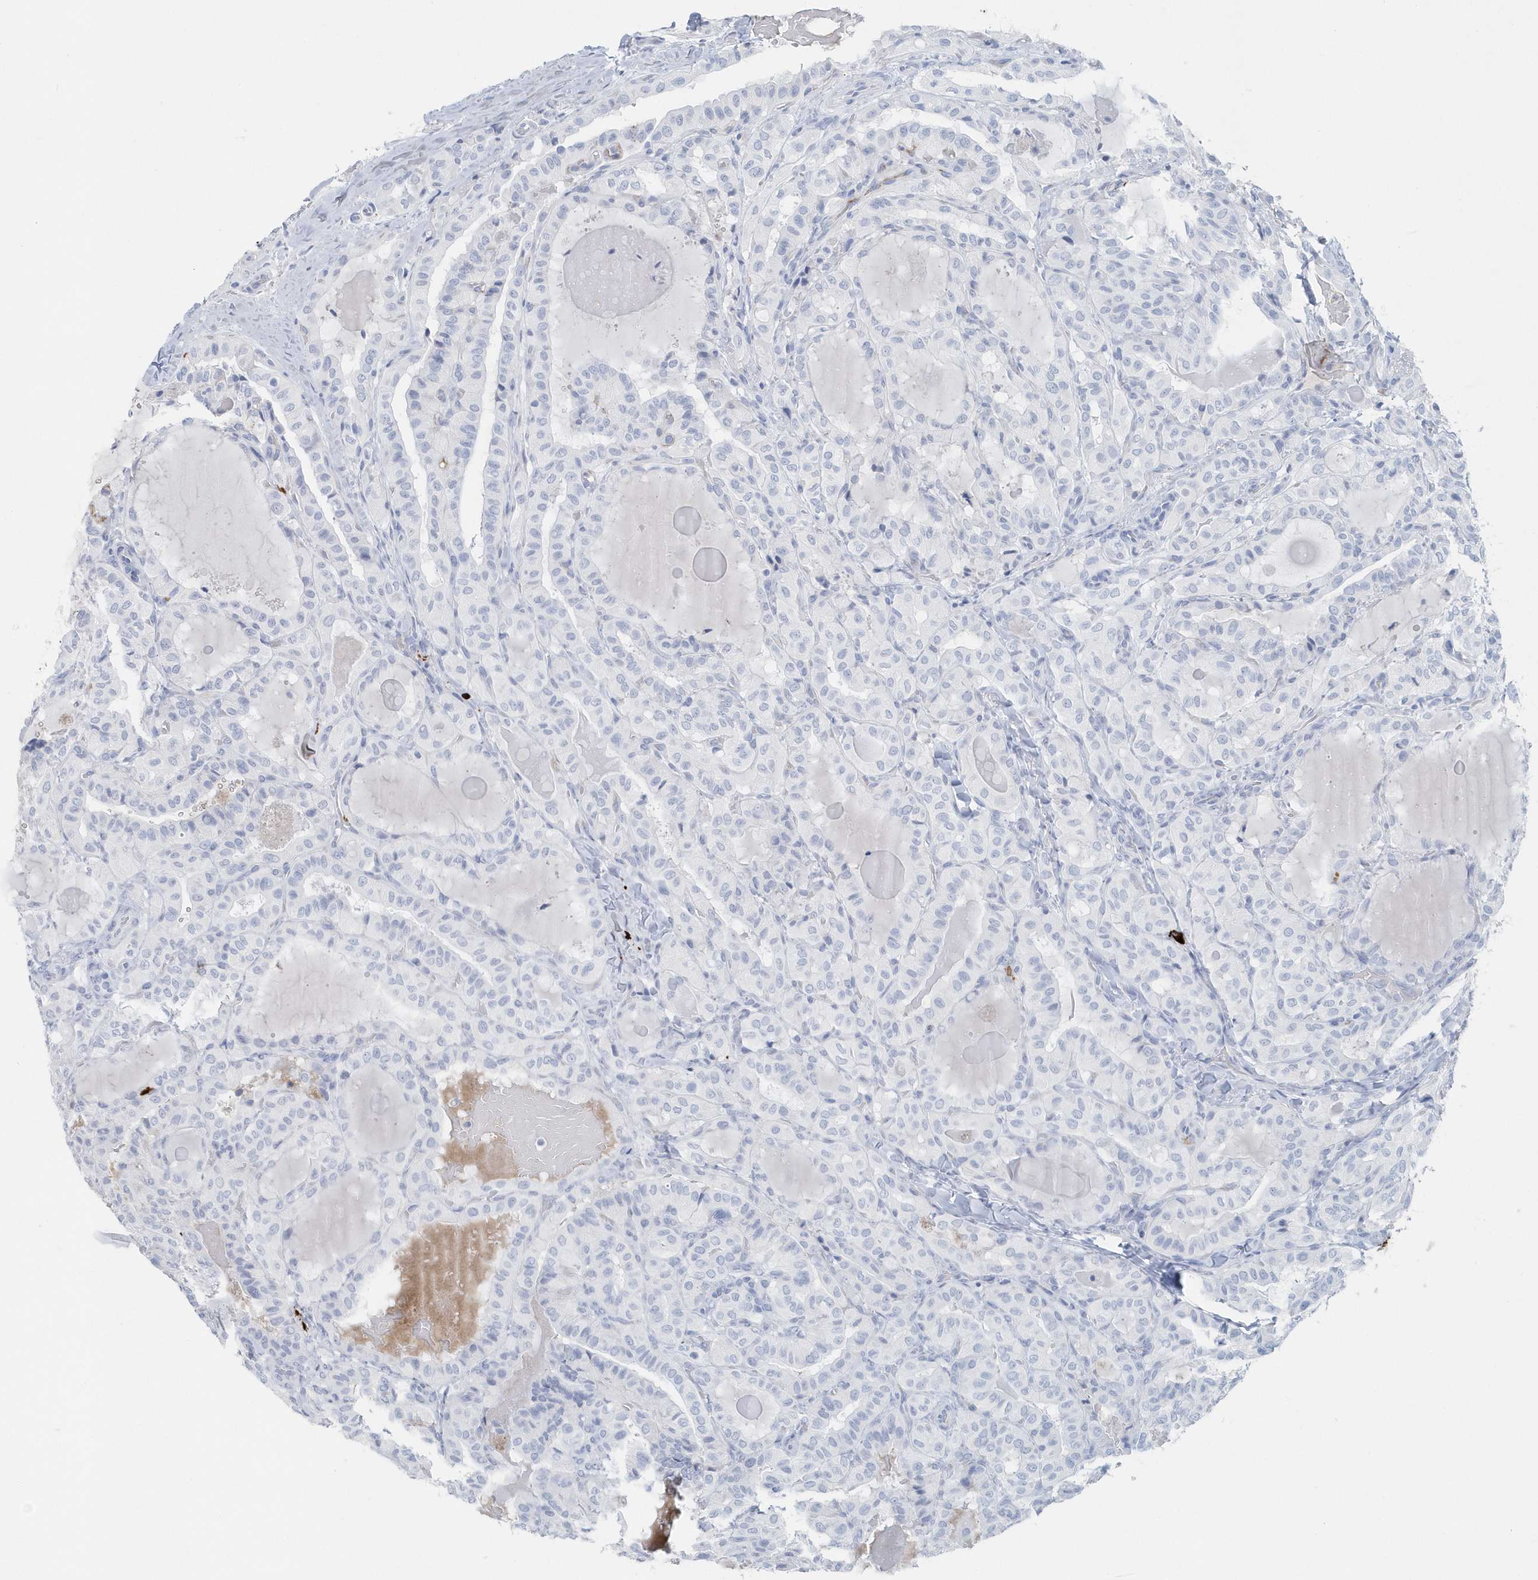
{"staining": {"intensity": "negative", "quantity": "none", "location": "none"}, "tissue": "thyroid cancer", "cell_type": "Tumor cells", "image_type": "cancer", "snomed": [{"axis": "morphology", "description": "Papillary adenocarcinoma, NOS"}, {"axis": "topography", "description": "Thyroid gland"}], "caption": "Immunohistochemical staining of thyroid cancer demonstrates no significant expression in tumor cells. The staining was performed using DAB to visualize the protein expression in brown, while the nuclei were stained in blue with hematoxylin (Magnification: 20x).", "gene": "JCHAIN", "patient": {"sex": "male", "age": 77}}